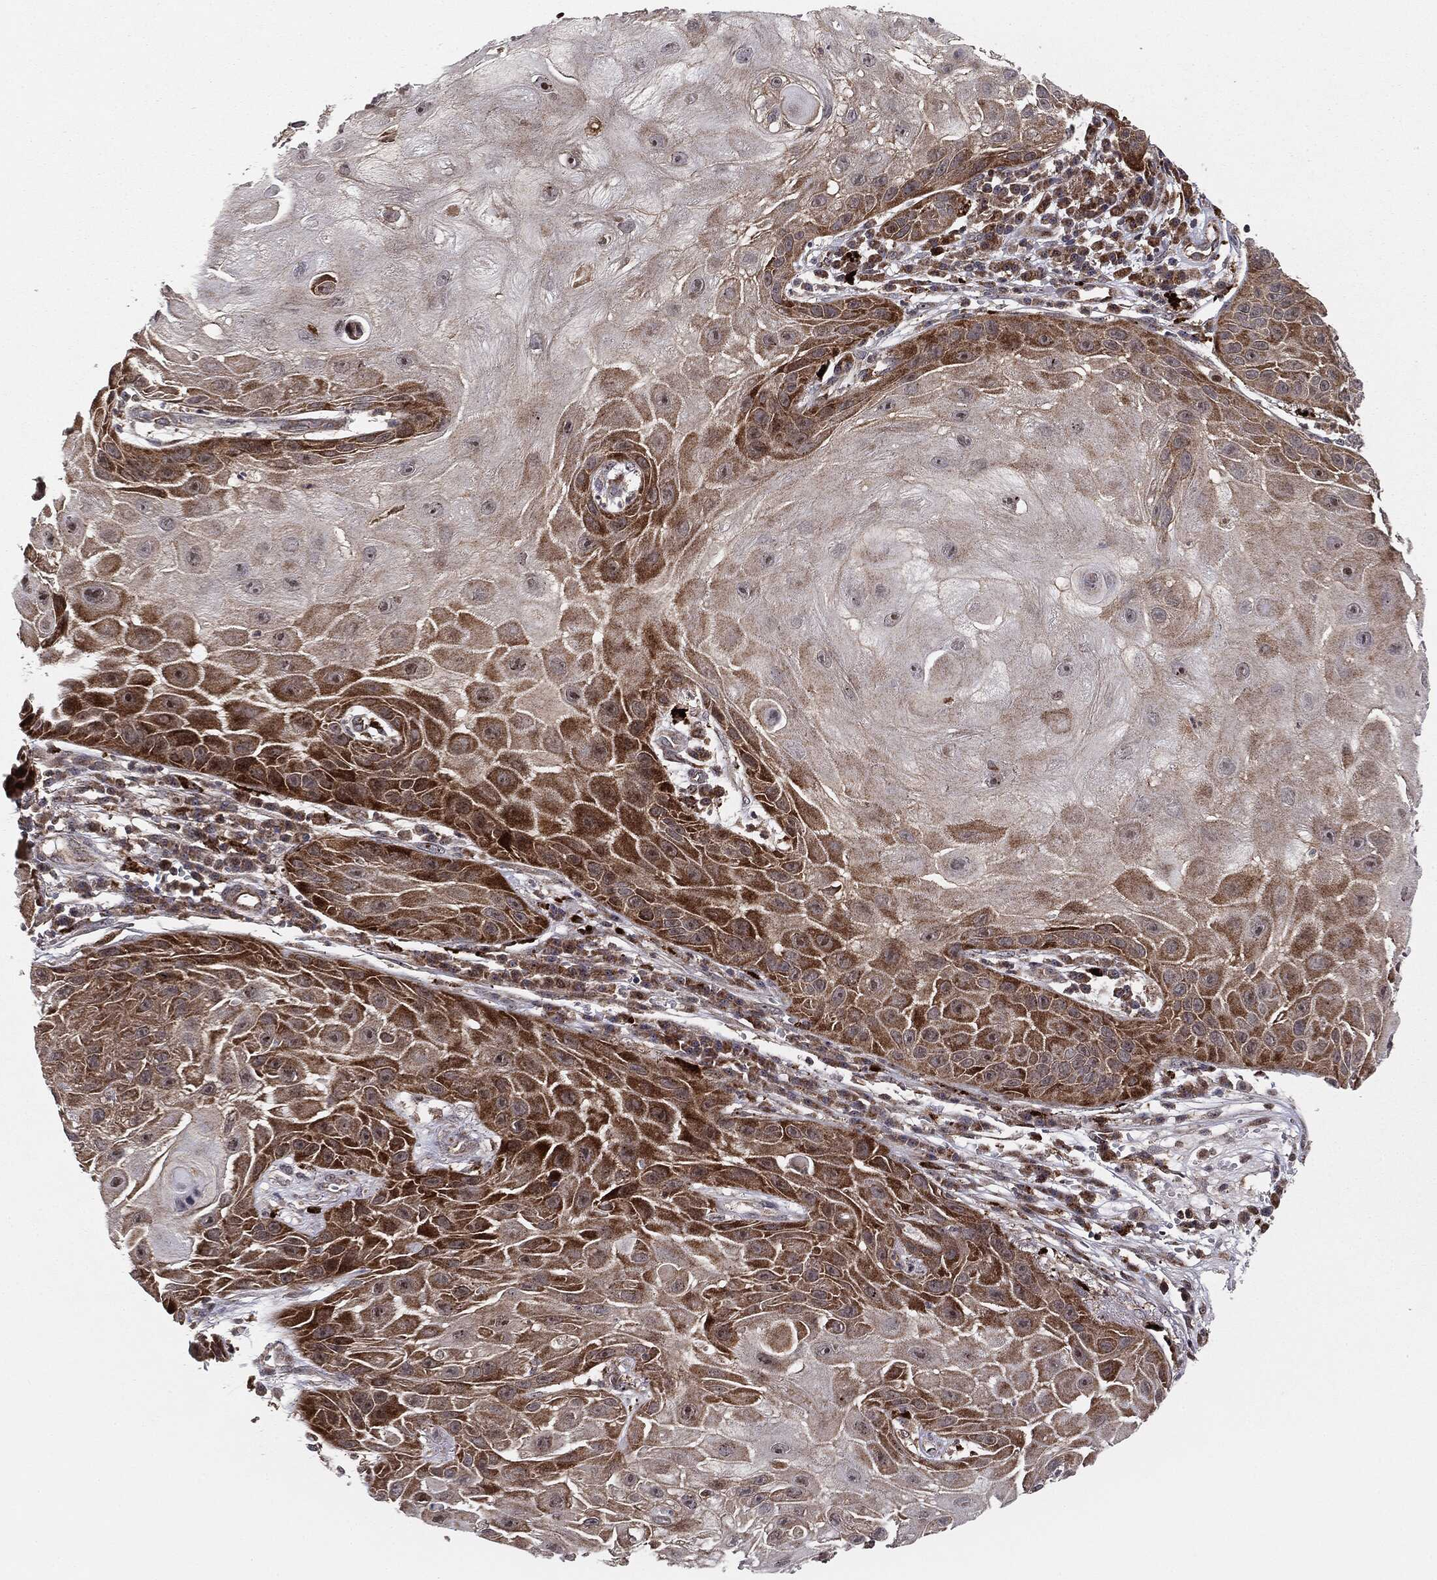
{"staining": {"intensity": "strong", "quantity": "25%-75%", "location": "cytoplasmic/membranous"}, "tissue": "skin cancer", "cell_type": "Tumor cells", "image_type": "cancer", "snomed": [{"axis": "morphology", "description": "Normal tissue, NOS"}, {"axis": "morphology", "description": "Squamous cell carcinoma, NOS"}, {"axis": "topography", "description": "Skin"}], "caption": "Human skin cancer (squamous cell carcinoma) stained with a protein marker shows strong staining in tumor cells.", "gene": "PTEN", "patient": {"sex": "male", "age": 79}}